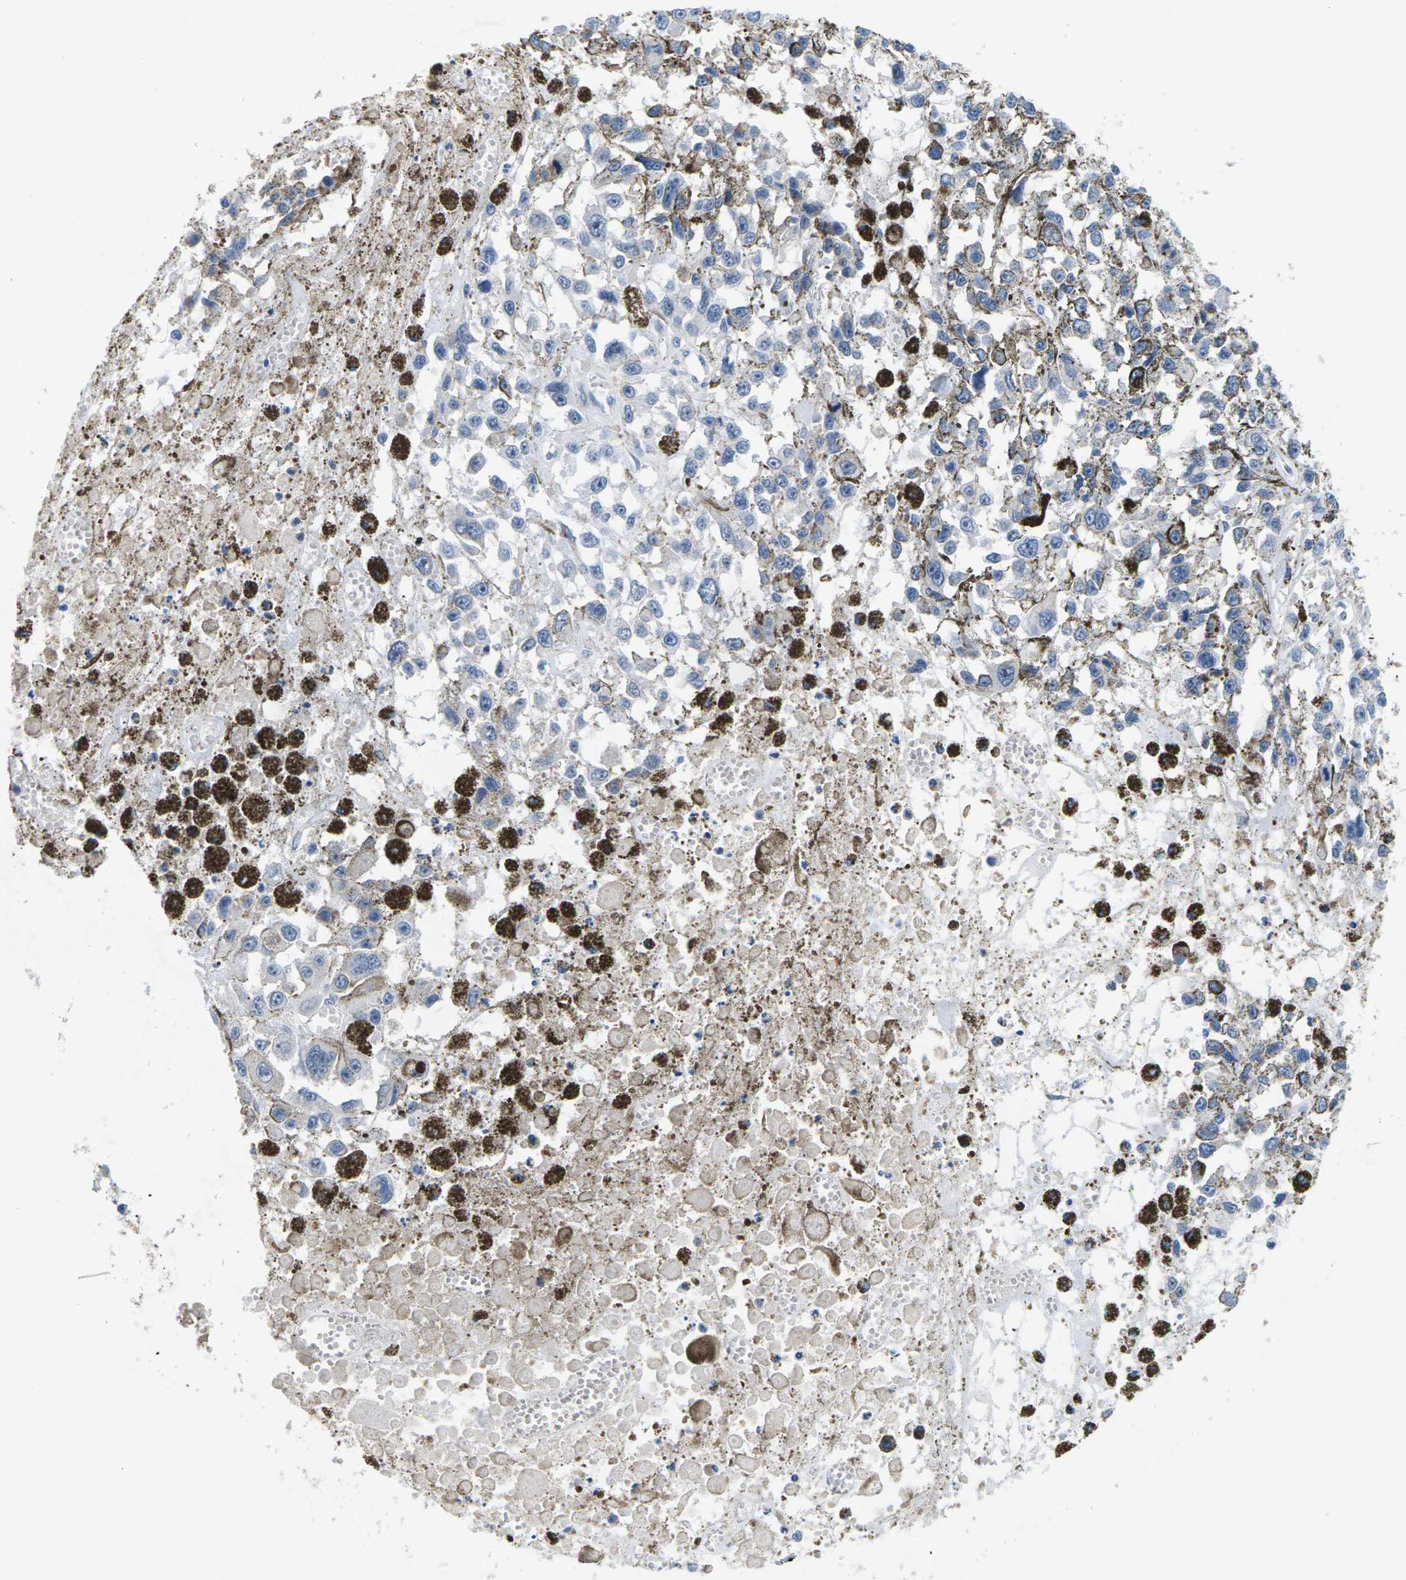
{"staining": {"intensity": "negative", "quantity": "none", "location": "none"}, "tissue": "melanoma", "cell_type": "Tumor cells", "image_type": "cancer", "snomed": [{"axis": "morphology", "description": "Malignant melanoma, Metastatic site"}, {"axis": "topography", "description": "Lymph node"}], "caption": "Tumor cells are negative for brown protein staining in melanoma.", "gene": "TSPAN2", "patient": {"sex": "male", "age": 59}}